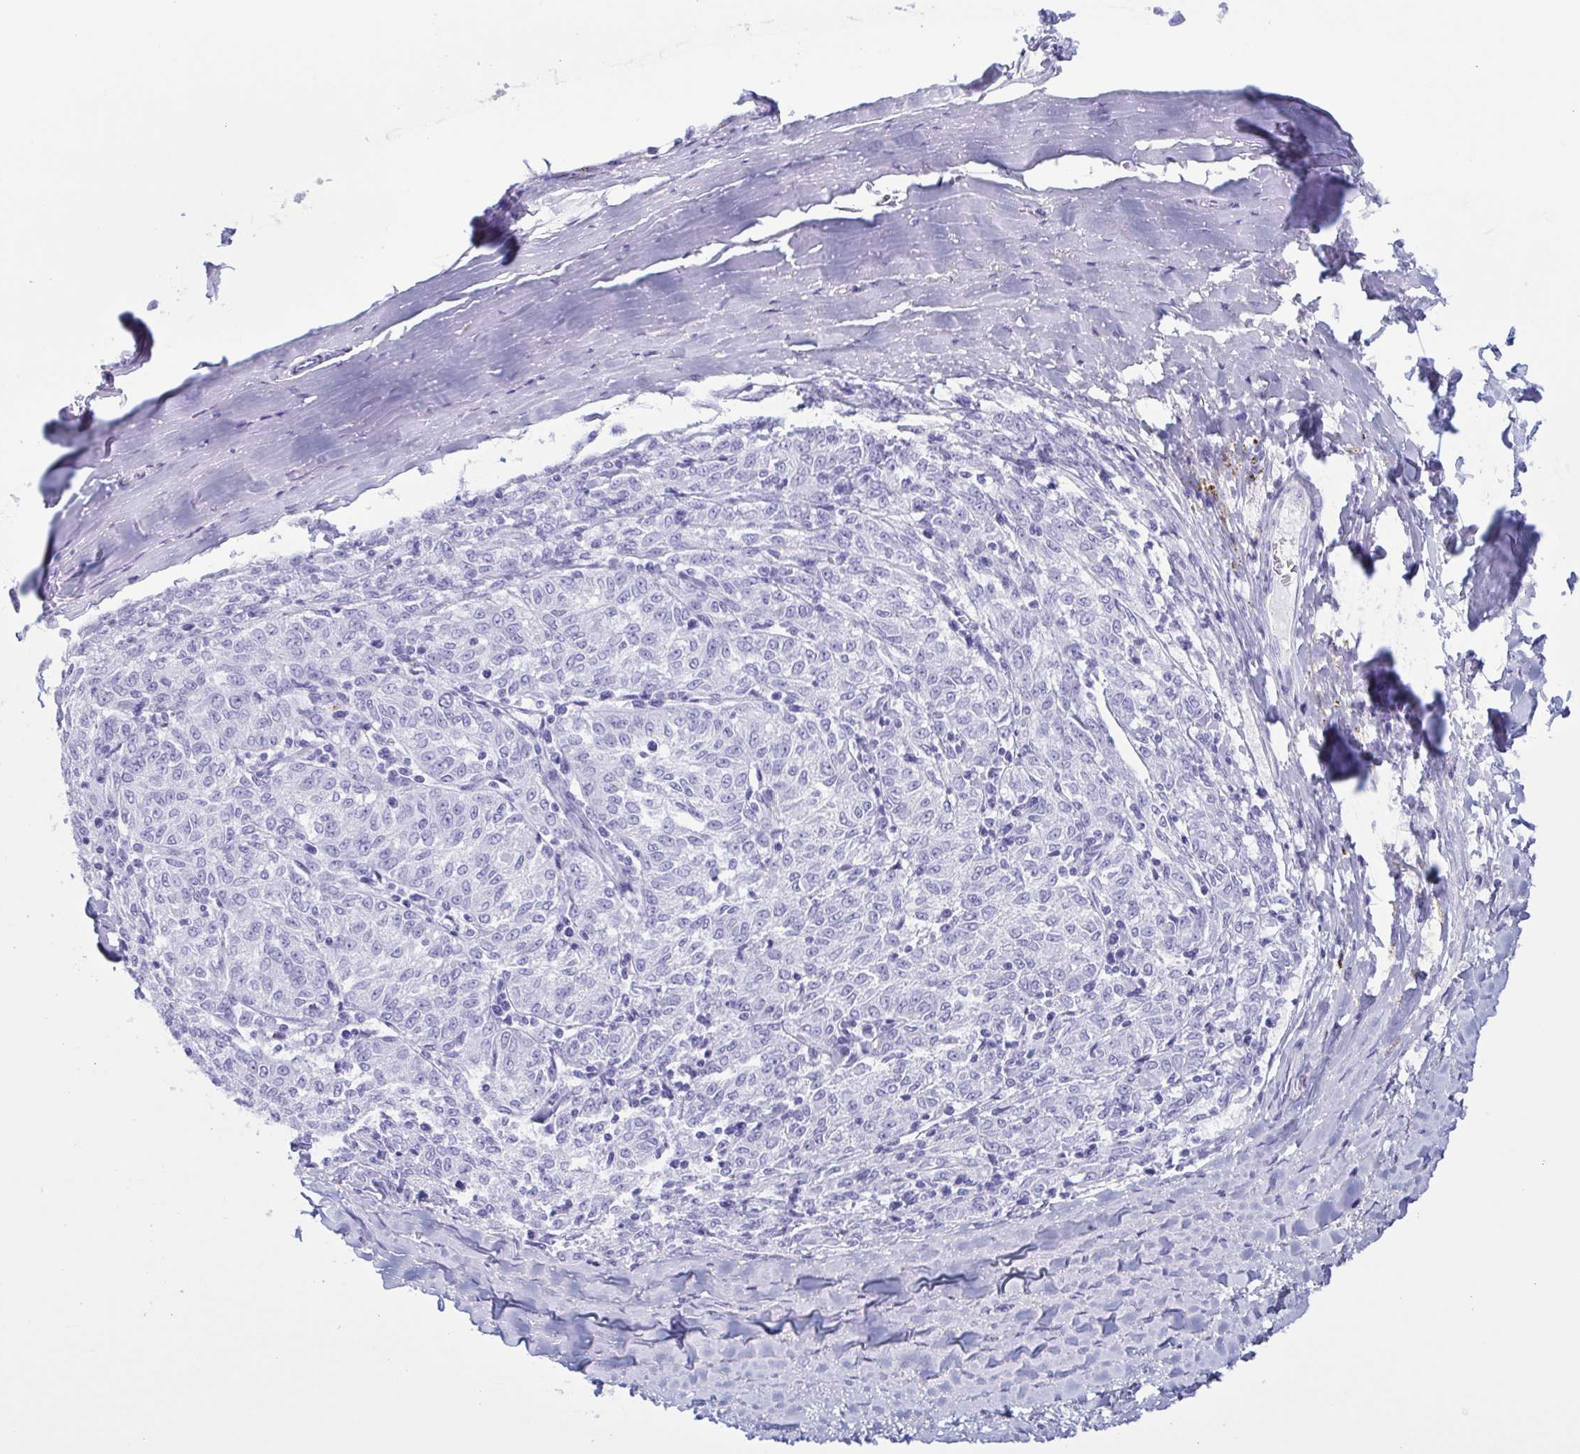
{"staining": {"intensity": "negative", "quantity": "none", "location": "none"}, "tissue": "melanoma", "cell_type": "Tumor cells", "image_type": "cancer", "snomed": [{"axis": "morphology", "description": "Malignant melanoma, NOS"}, {"axis": "topography", "description": "Skin"}], "caption": "Immunohistochemistry (IHC) of human malignant melanoma shows no positivity in tumor cells.", "gene": "LTF", "patient": {"sex": "female", "age": 72}}